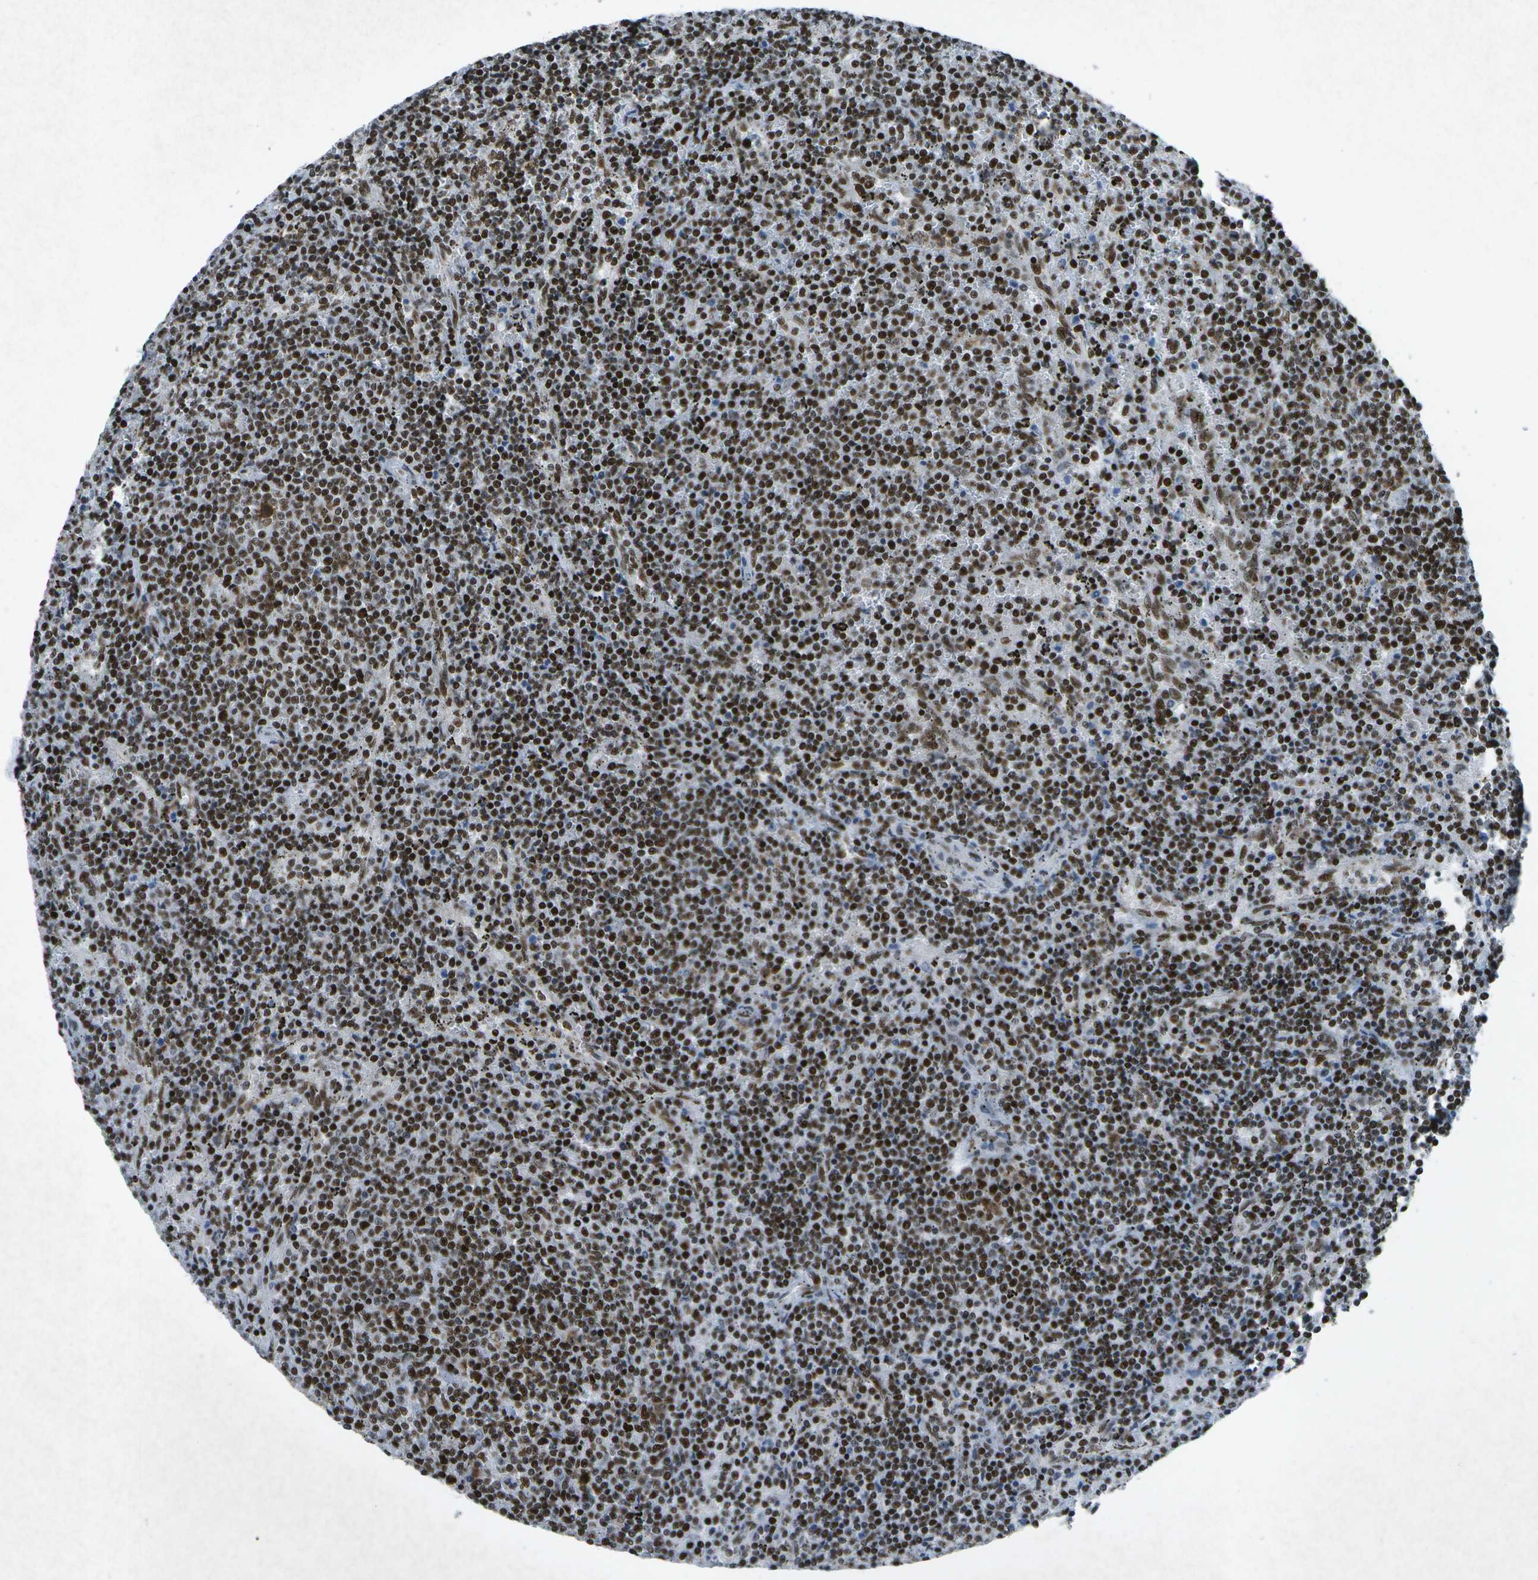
{"staining": {"intensity": "strong", "quantity": ">75%", "location": "nuclear"}, "tissue": "lymphoma", "cell_type": "Tumor cells", "image_type": "cancer", "snomed": [{"axis": "morphology", "description": "Malignant lymphoma, non-Hodgkin's type, Low grade"}, {"axis": "topography", "description": "Spleen"}], "caption": "Lymphoma stained with a protein marker exhibits strong staining in tumor cells.", "gene": "MTA2", "patient": {"sex": "female", "age": 50}}